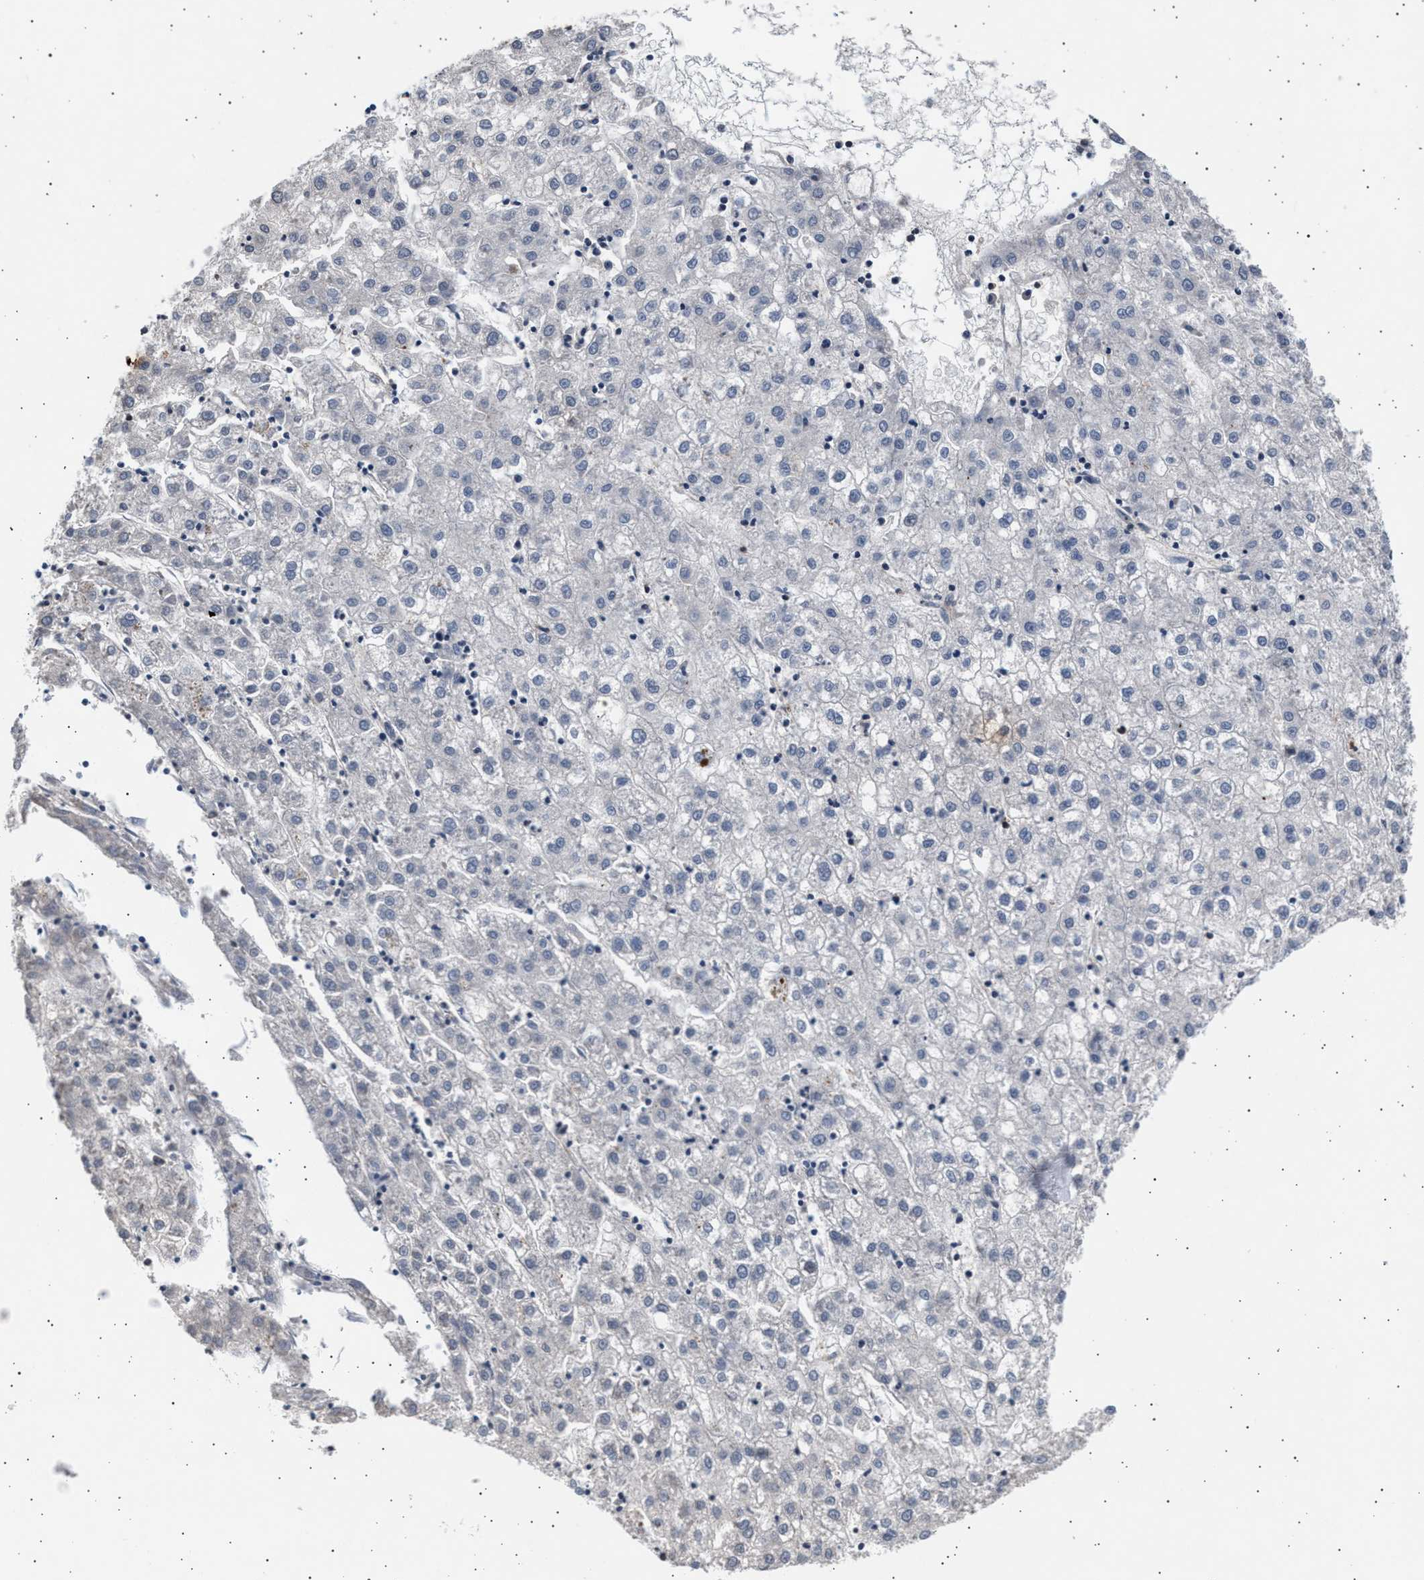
{"staining": {"intensity": "negative", "quantity": "none", "location": "none"}, "tissue": "liver cancer", "cell_type": "Tumor cells", "image_type": "cancer", "snomed": [{"axis": "morphology", "description": "Carcinoma, Hepatocellular, NOS"}, {"axis": "topography", "description": "Liver"}], "caption": "Immunohistochemistry histopathology image of neoplastic tissue: liver cancer (hepatocellular carcinoma) stained with DAB displays no significant protein expression in tumor cells. (Stains: DAB IHC with hematoxylin counter stain, Microscopy: brightfield microscopy at high magnification).", "gene": "GRAP2", "patient": {"sex": "male", "age": 72}}